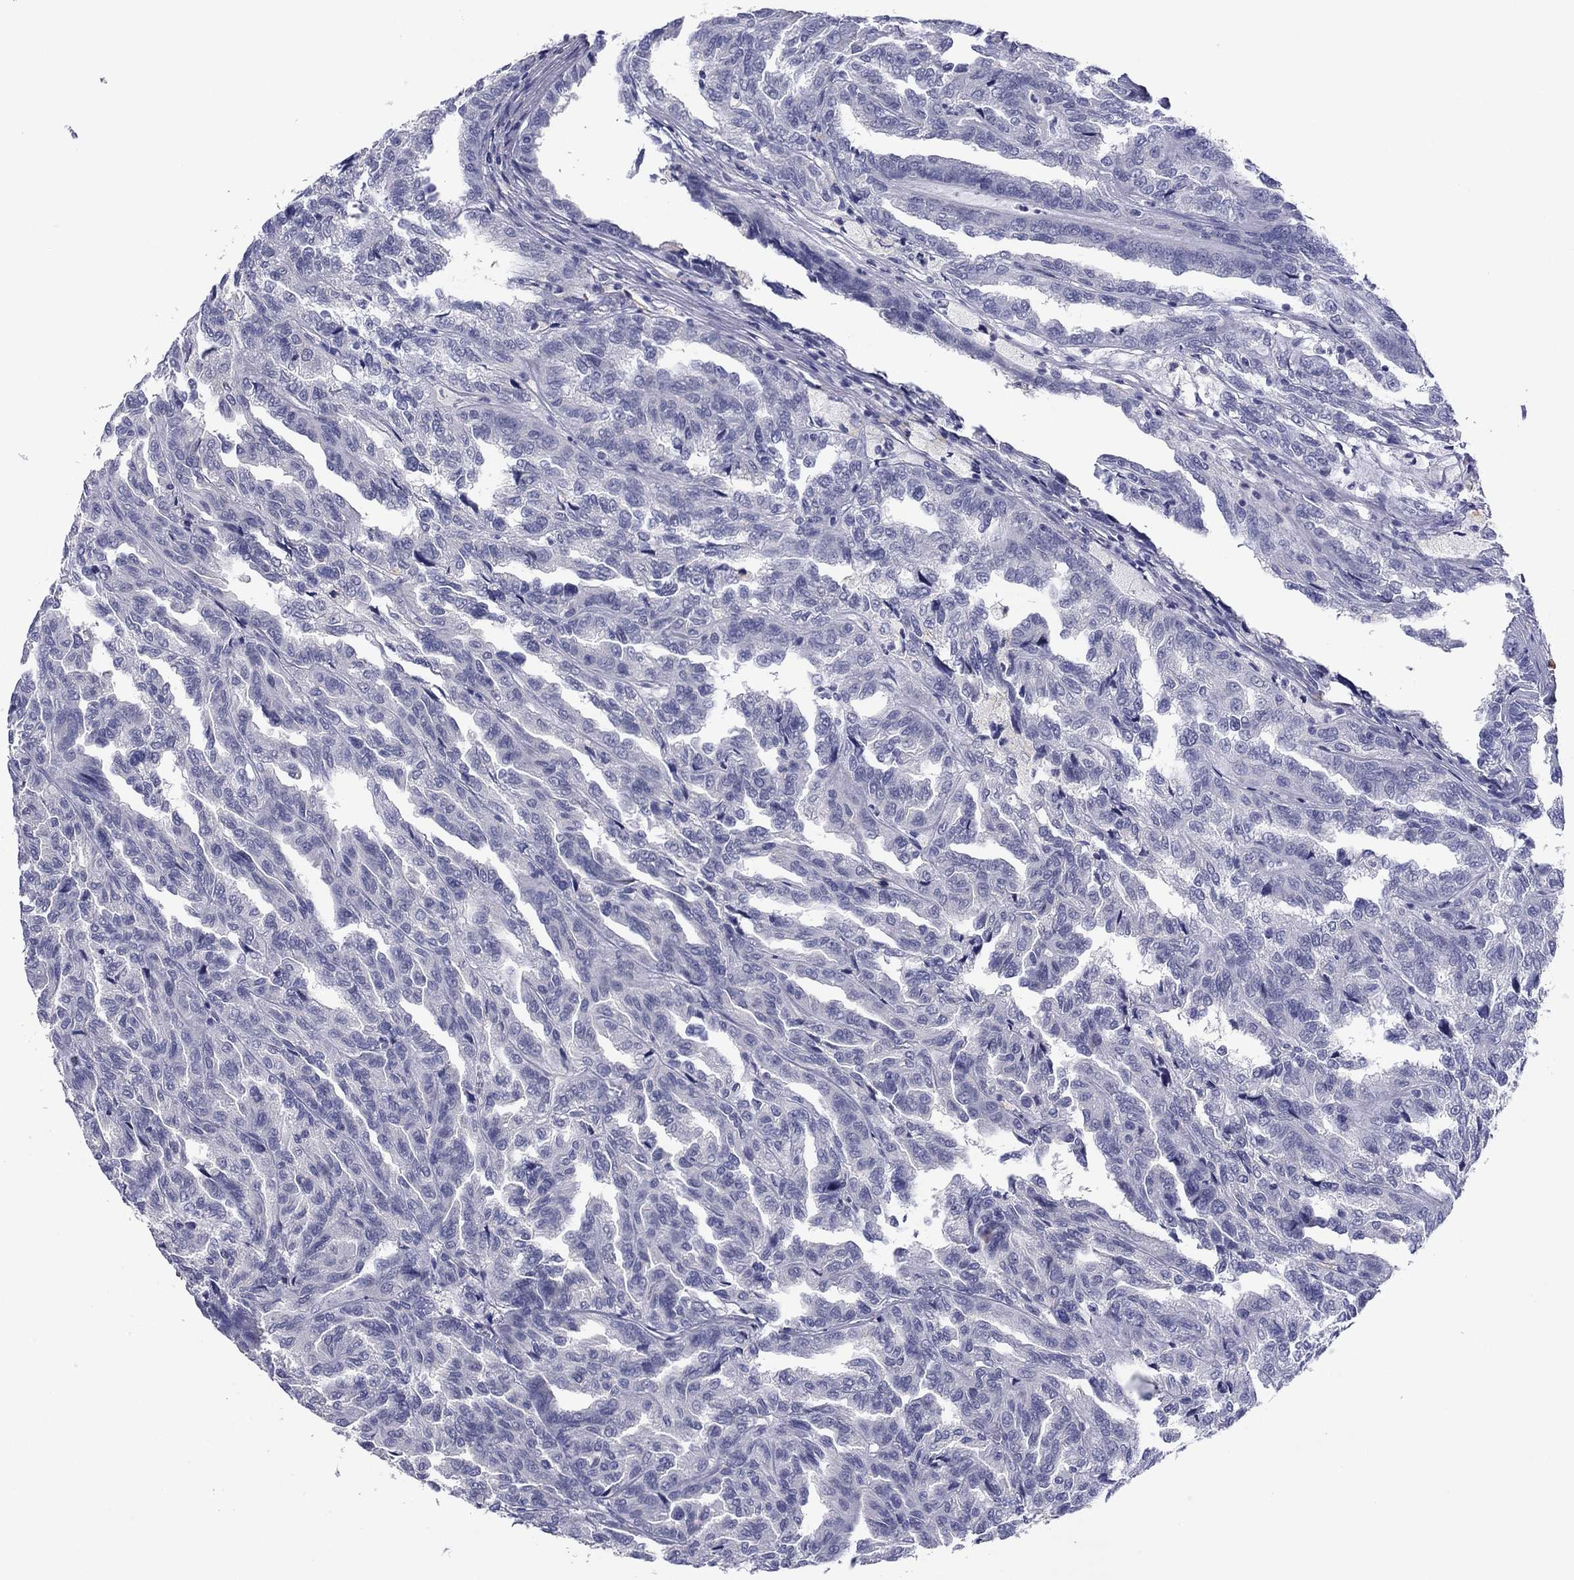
{"staining": {"intensity": "negative", "quantity": "none", "location": "none"}, "tissue": "renal cancer", "cell_type": "Tumor cells", "image_type": "cancer", "snomed": [{"axis": "morphology", "description": "Adenocarcinoma, NOS"}, {"axis": "topography", "description": "Kidney"}], "caption": "This is a histopathology image of immunohistochemistry (IHC) staining of adenocarcinoma (renal), which shows no positivity in tumor cells. (DAB (3,3'-diaminobenzidine) immunohistochemistry (IHC), high magnification).", "gene": "TCFL5", "patient": {"sex": "male", "age": 79}}